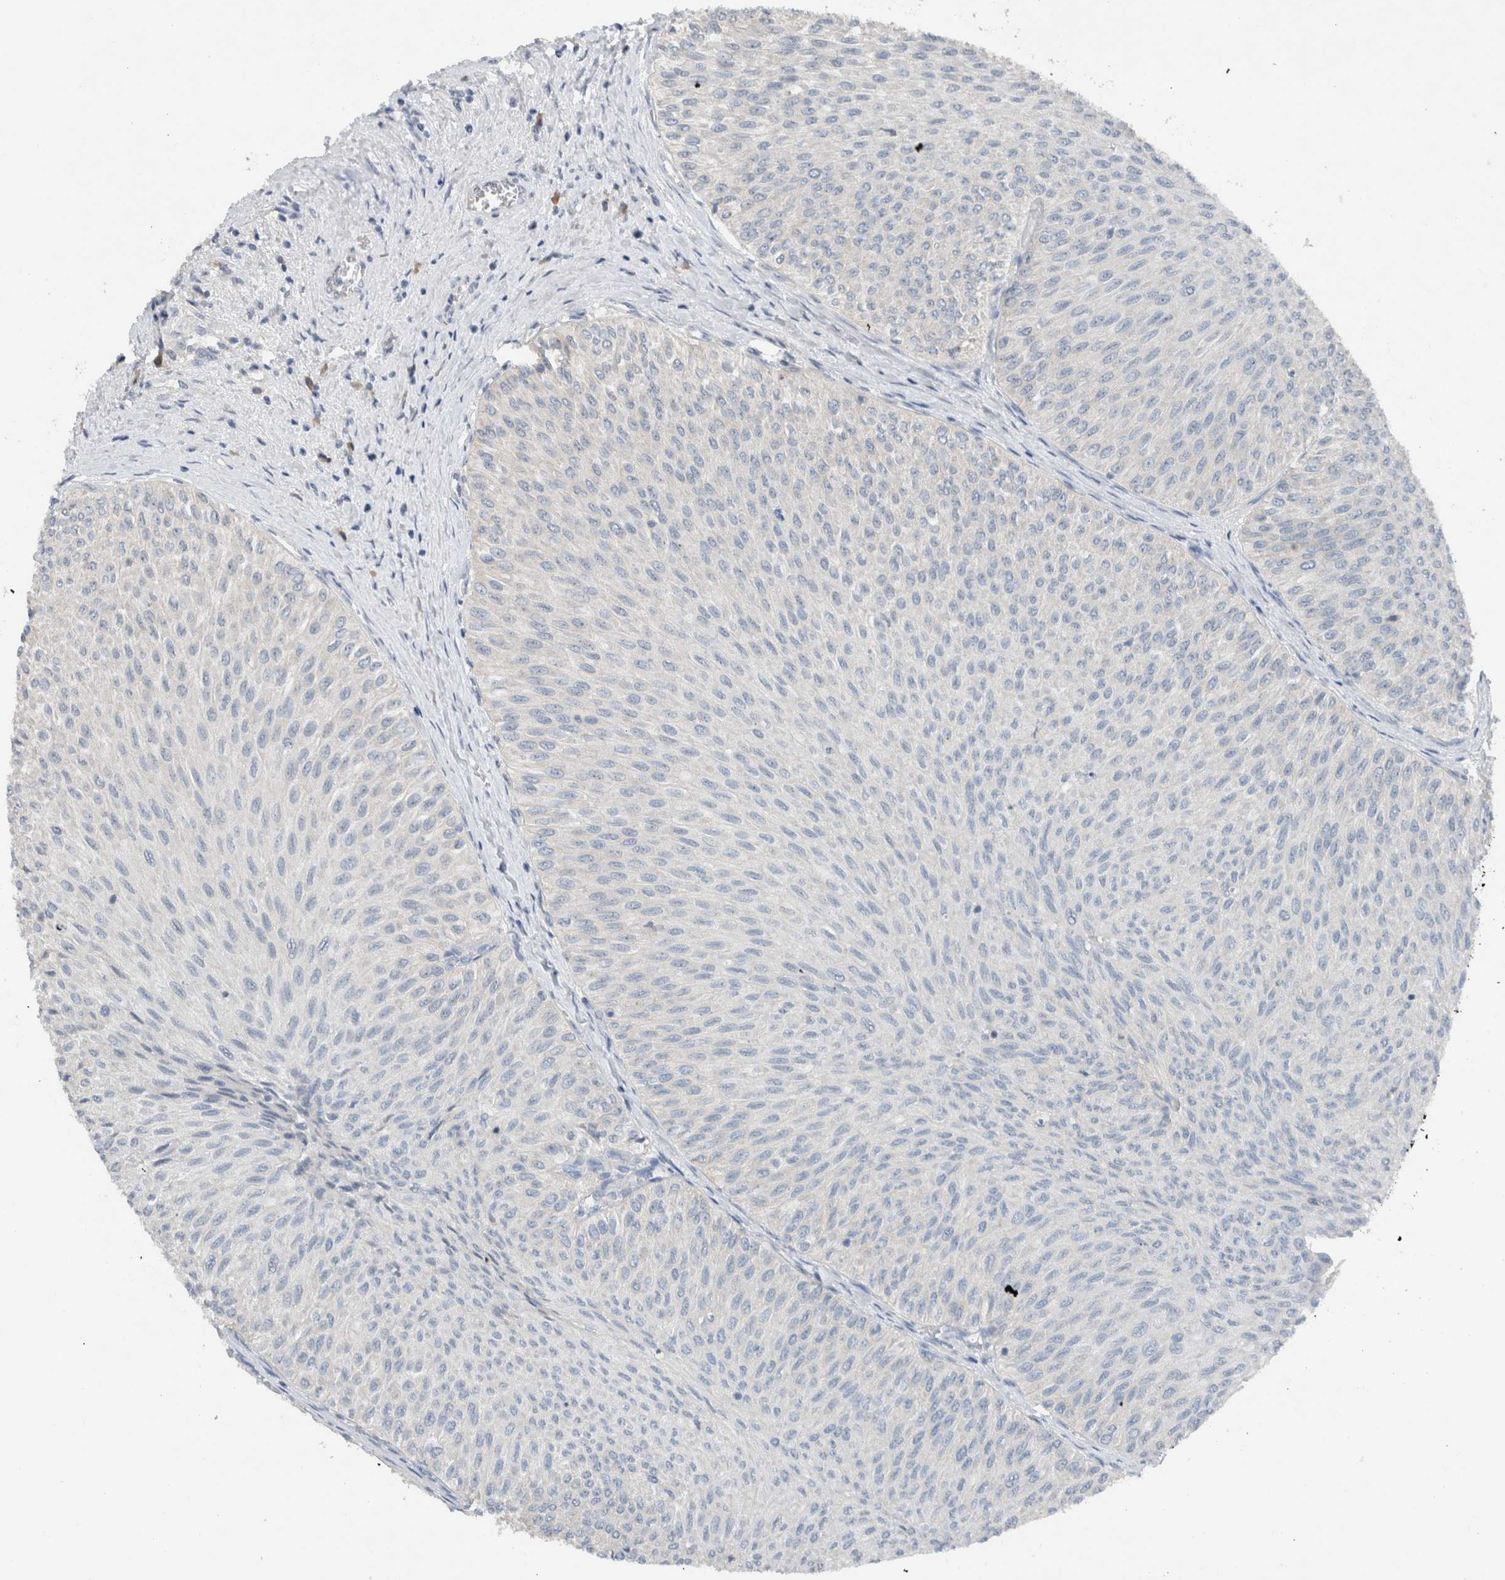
{"staining": {"intensity": "negative", "quantity": "none", "location": "none"}, "tissue": "urothelial cancer", "cell_type": "Tumor cells", "image_type": "cancer", "snomed": [{"axis": "morphology", "description": "Urothelial carcinoma, Low grade"}, {"axis": "topography", "description": "Urinary bladder"}], "caption": "IHC image of low-grade urothelial carcinoma stained for a protein (brown), which reveals no staining in tumor cells. The staining was performed using DAB to visualize the protein expression in brown, while the nuclei were stained in blue with hematoxylin (Magnification: 20x).", "gene": "DUOX1", "patient": {"sex": "male", "age": 78}}